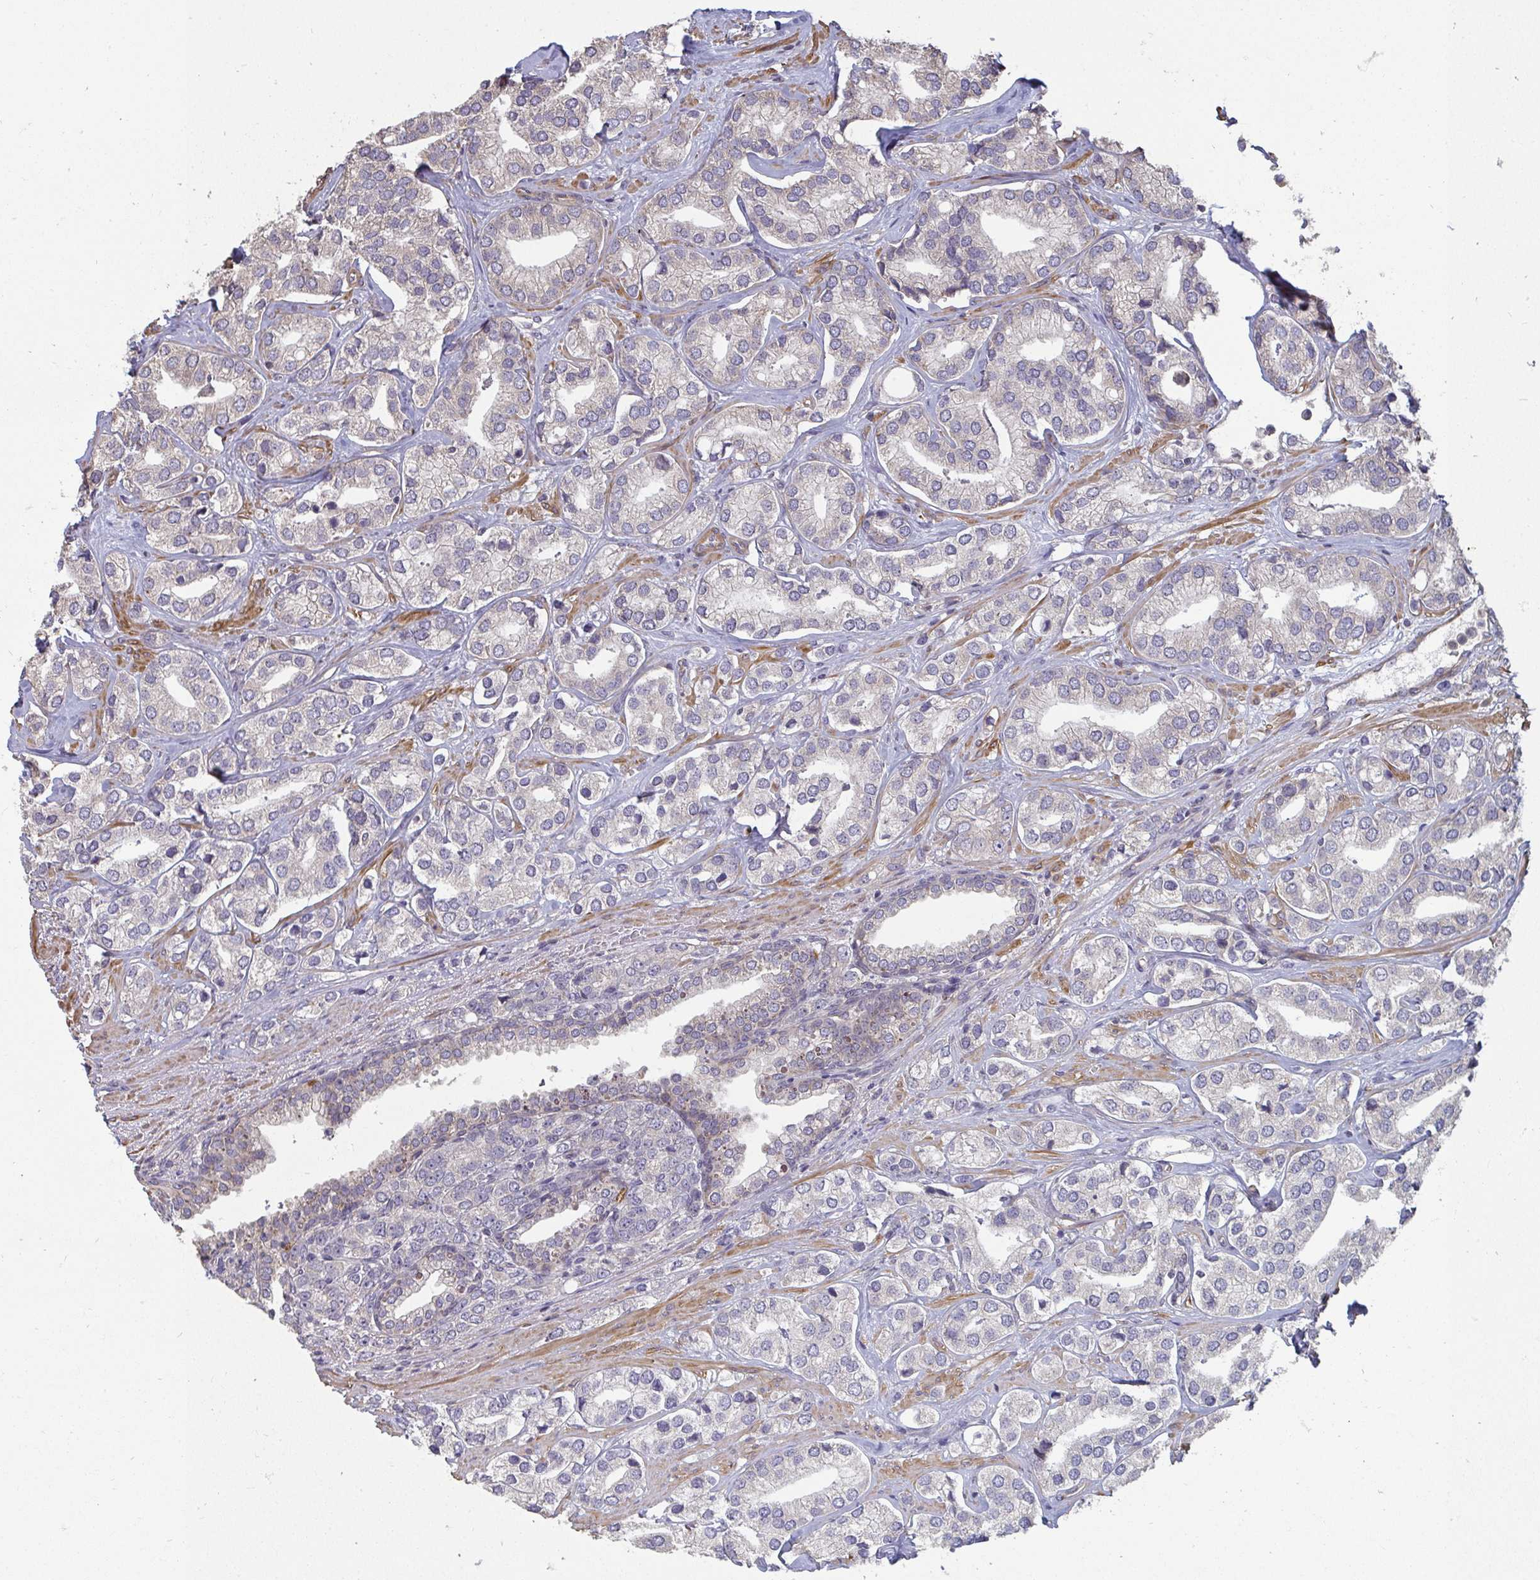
{"staining": {"intensity": "negative", "quantity": "none", "location": "none"}, "tissue": "prostate cancer", "cell_type": "Tumor cells", "image_type": "cancer", "snomed": [{"axis": "morphology", "description": "Adenocarcinoma, High grade"}, {"axis": "topography", "description": "Prostate"}], "caption": "IHC image of human prostate cancer (high-grade adenocarcinoma) stained for a protein (brown), which demonstrates no positivity in tumor cells.", "gene": "ZFYVE28", "patient": {"sex": "male", "age": 58}}